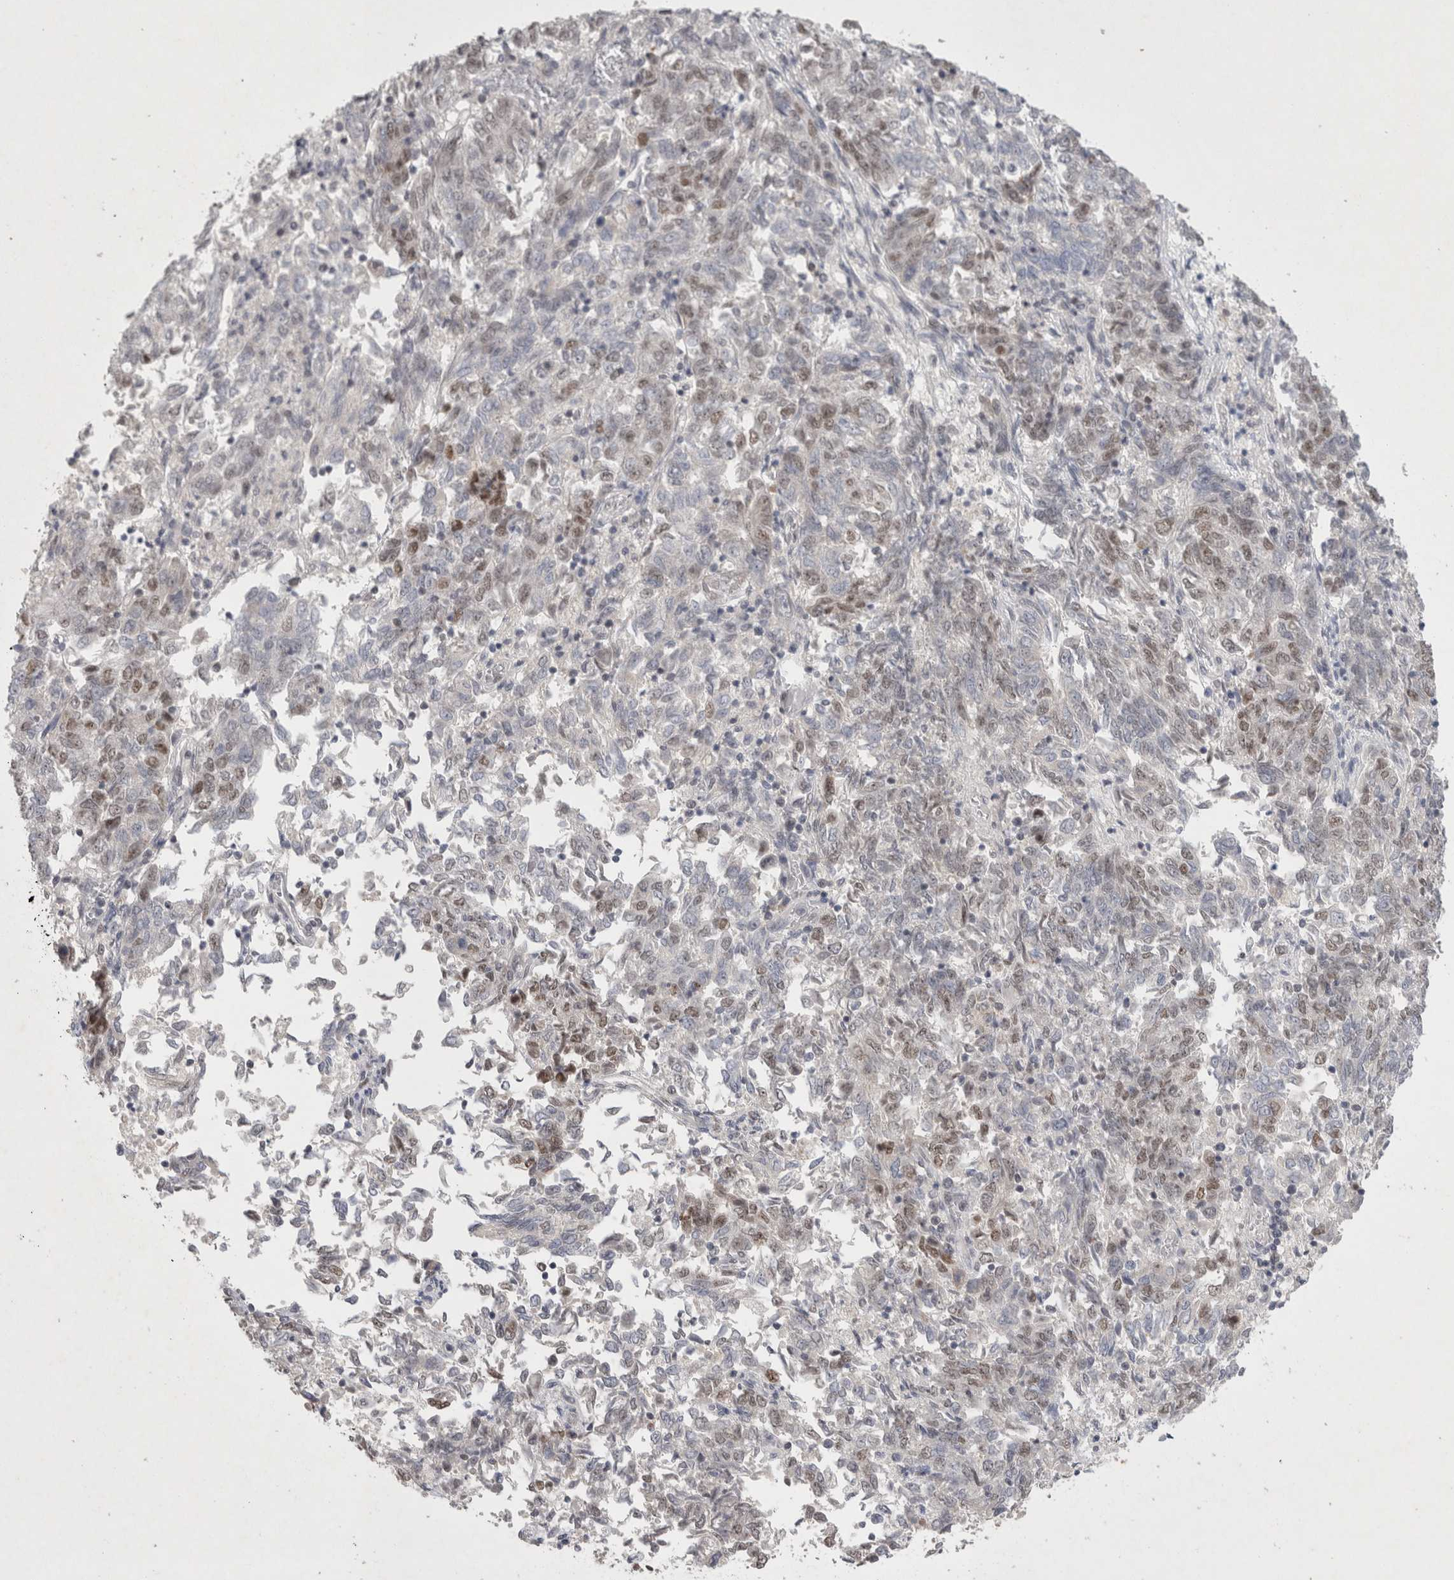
{"staining": {"intensity": "moderate", "quantity": "<25%", "location": "nuclear"}, "tissue": "endometrial cancer", "cell_type": "Tumor cells", "image_type": "cancer", "snomed": [{"axis": "morphology", "description": "Adenocarcinoma, NOS"}, {"axis": "topography", "description": "Endometrium"}], "caption": "This histopathology image reveals immunohistochemistry staining of human endometrial adenocarcinoma, with low moderate nuclear positivity in about <25% of tumor cells.", "gene": "RECQL4", "patient": {"sex": "female", "age": 80}}